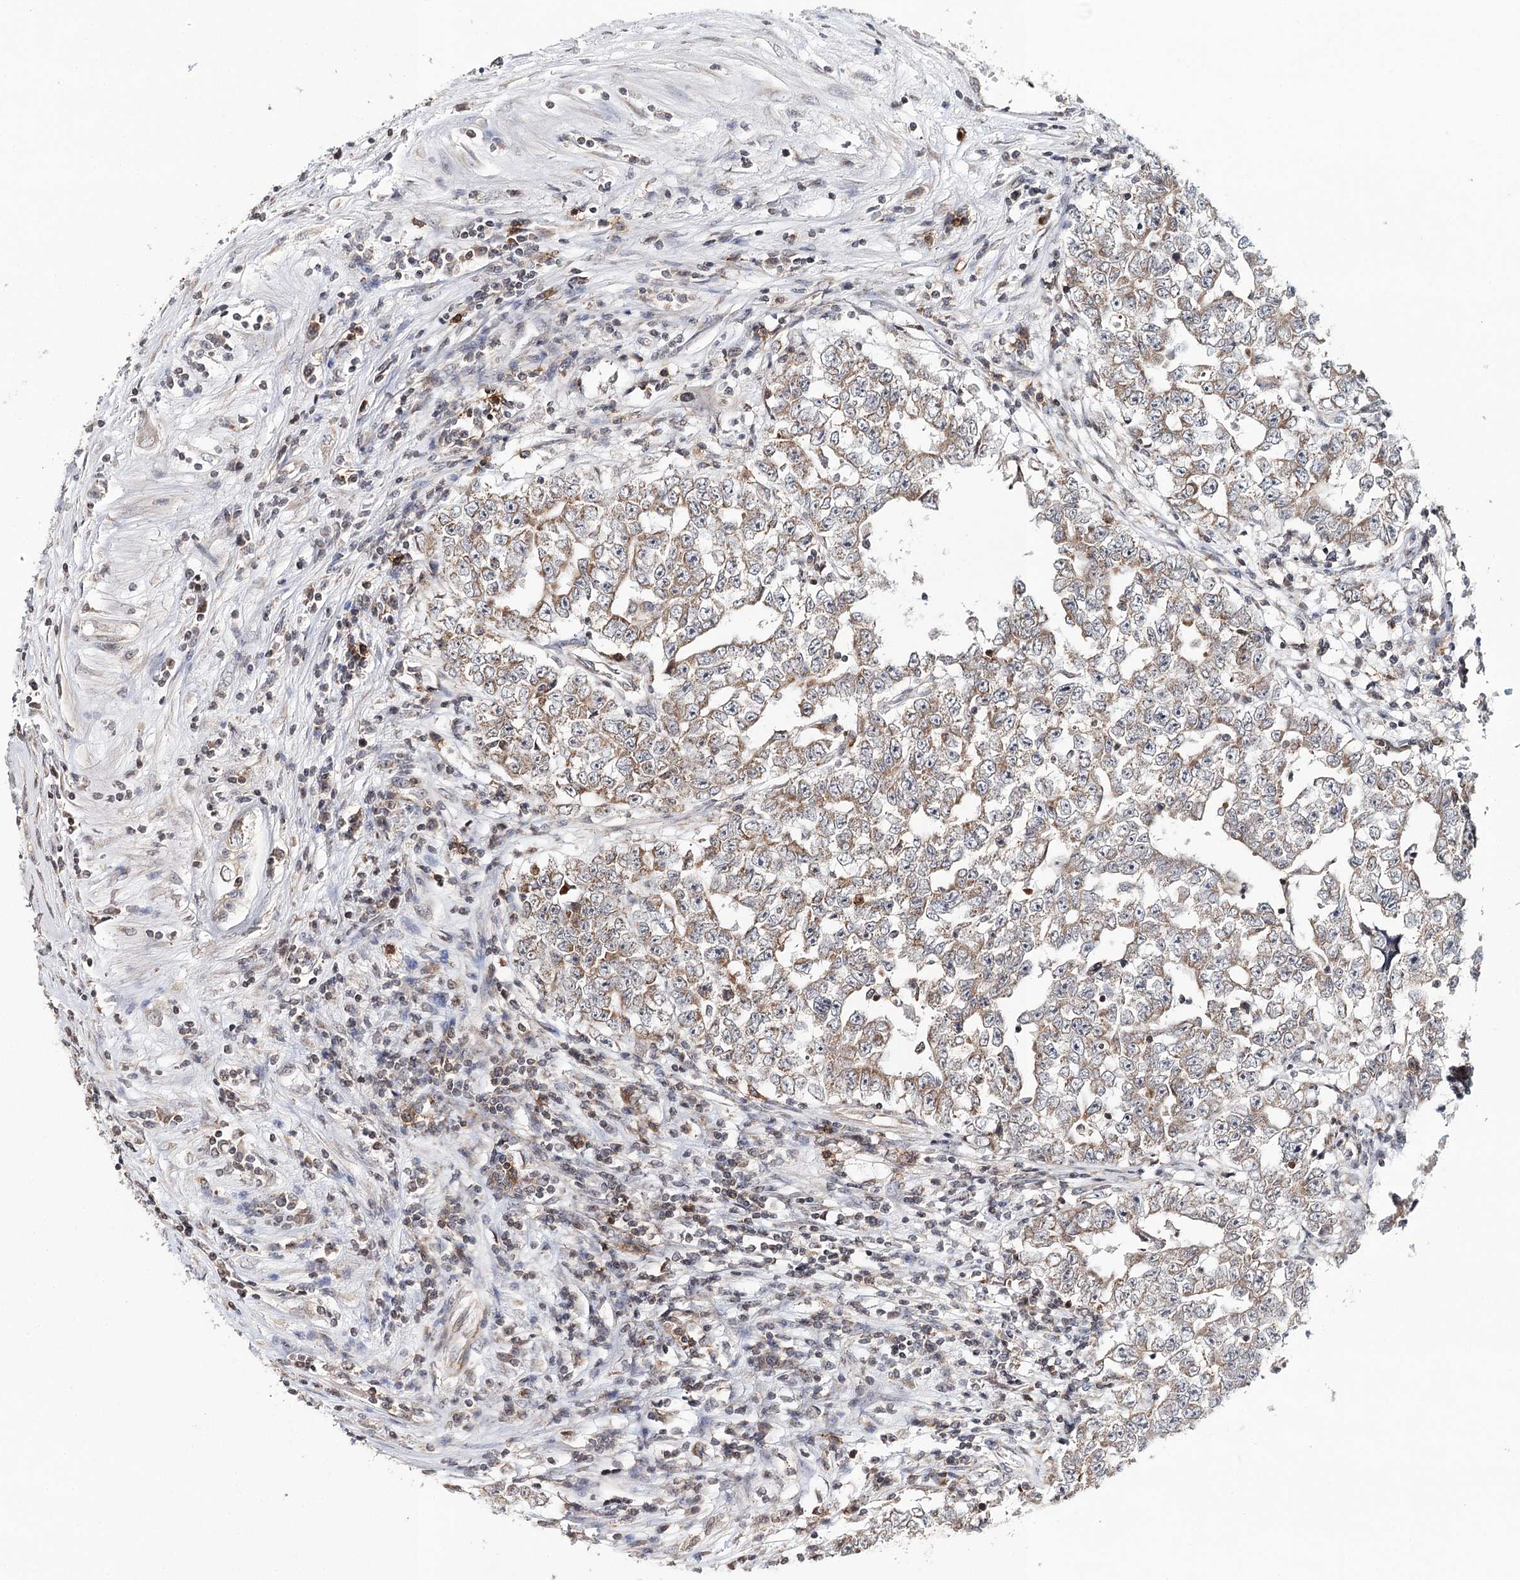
{"staining": {"intensity": "moderate", "quantity": ">75%", "location": "cytoplasmic/membranous"}, "tissue": "testis cancer", "cell_type": "Tumor cells", "image_type": "cancer", "snomed": [{"axis": "morphology", "description": "Carcinoma, Embryonal, NOS"}, {"axis": "topography", "description": "Testis"}], "caption": "Protein positivity by IHC shows moderate cytoplasmic/membranous expression in approximately >75% of tumor cells in testis cancer (embryonal carcinoma).", "gene": "ICOS", "patient": {"sex": "male", "age": 25}}